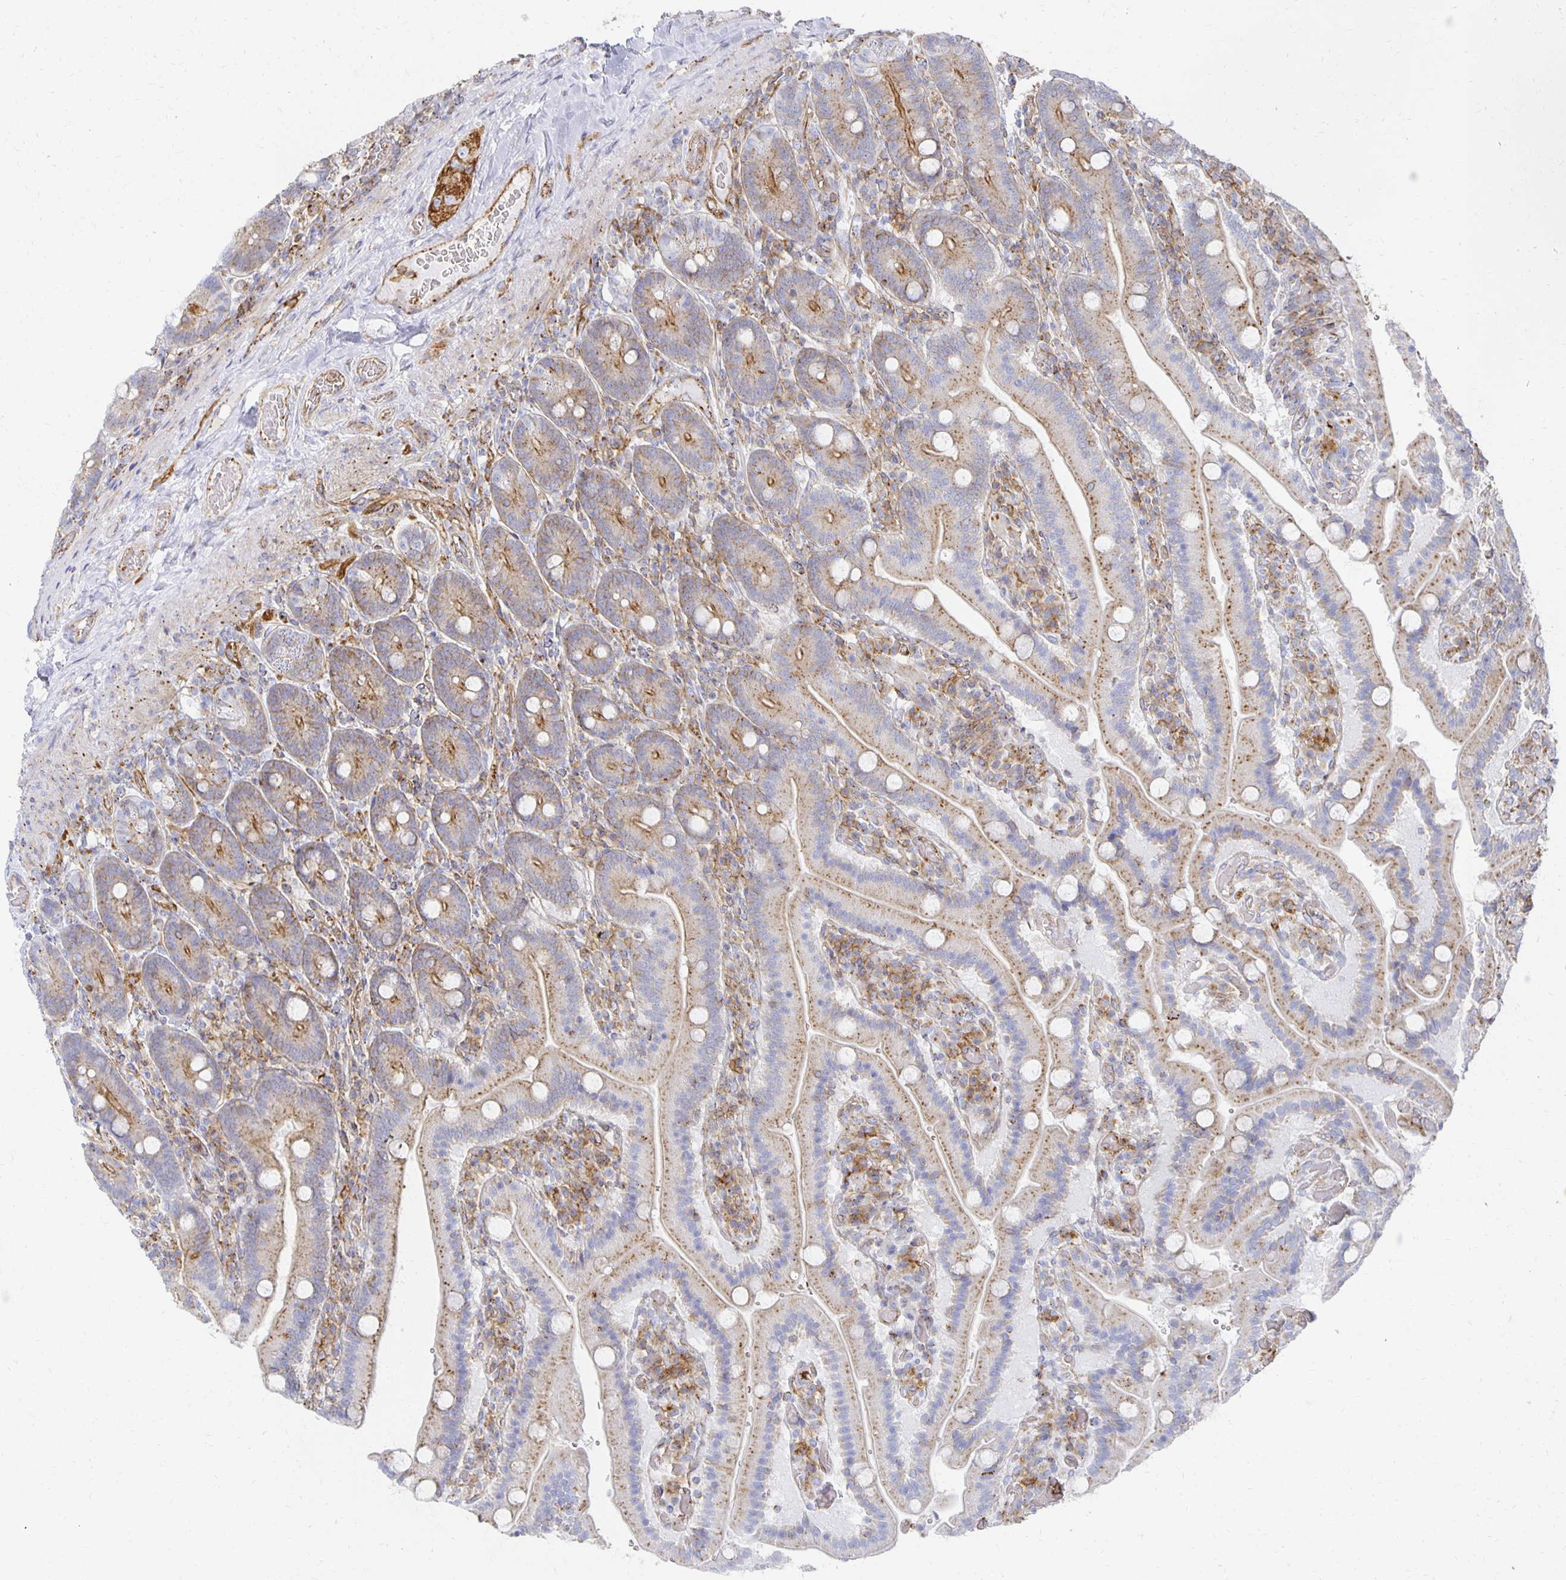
{"staining": {"intensity": "moderate", "quantity": ">75%", "location": "cytoplasmic/membranous"}, "tissue": "duodenum", "cell_type": "Glandular cells", "image_type": "normal", "snomed": [{"axis": "morphology", "description": "Normal tissue, NOS"}, {"axis": "topography", "description": "Duodenum"}], "caption": "Immunohistochemistry (IHC) photomicrograph of unremarkable duodenum stained for a protein (brown), which shows medium levels of moderate cytoplasmic/membranous expression in approximately >75% of glandular cells.", "gene": "TAAR1", "patient": {"sex": "female", "age": 62}}